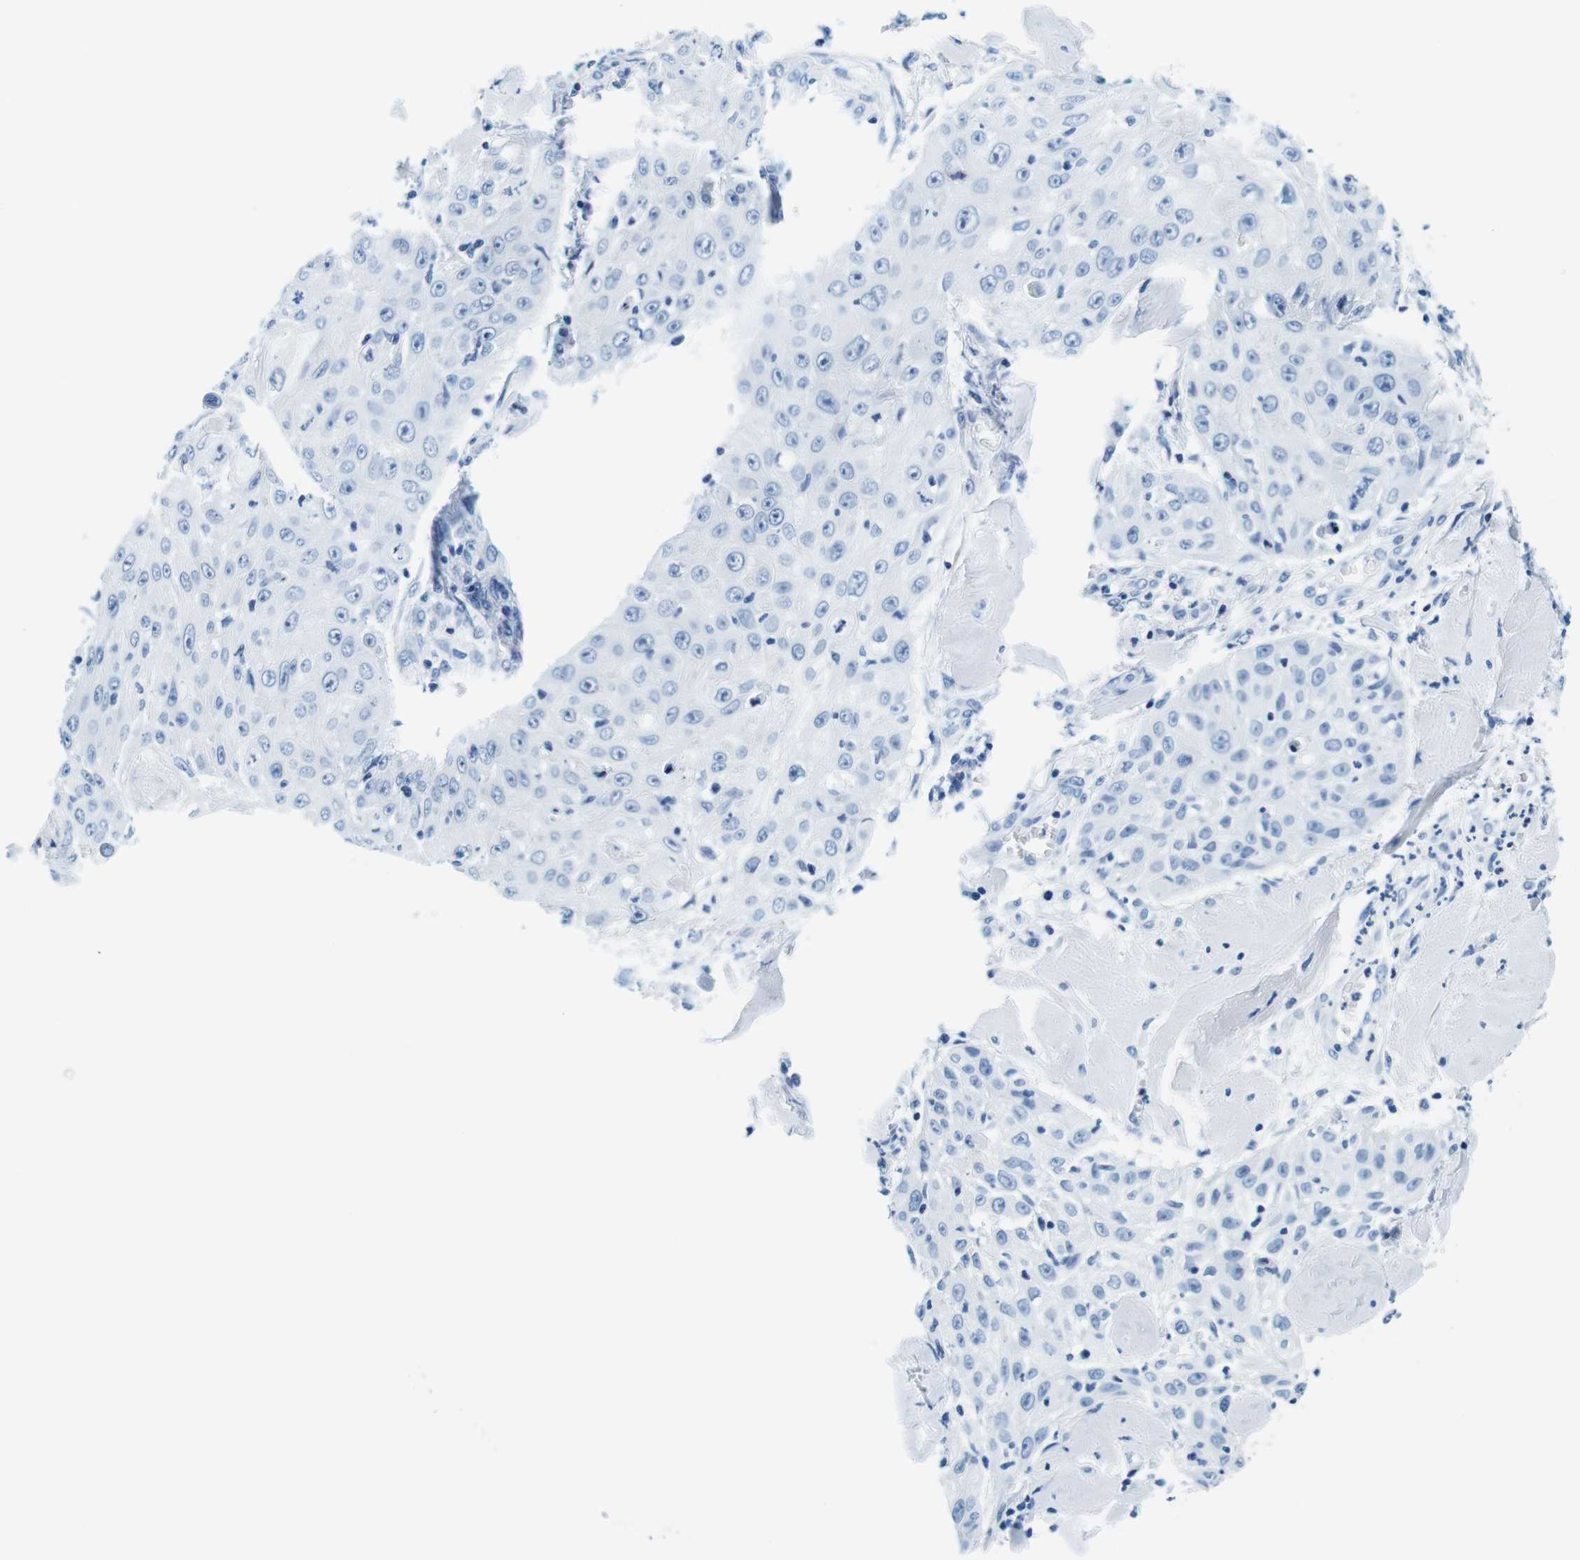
{"staining": {"intensity": "negative", "quantity": "none", "location": "none"}, "tissue": "skin cancer", "cell_type": "Tumor cells", "image_type": "cancer", "snomed": [{"axis": "morphology", "description": "Squamous cell carcinoma, NOS"}, {"axis": "topography", "description": "Skin"}], "caption": "Histopathology image shows no protein expression in tumor cells of skin cancer tissue. The staining was performed using DAB (3,3'-diaminobenzidine) to visualize the protein expression in brown, while the nuclei were stained in blue with hematoxylin (Magnification: 20x).", "gene": "ELANE", "patient": {"sex": "male", "age": 86}}